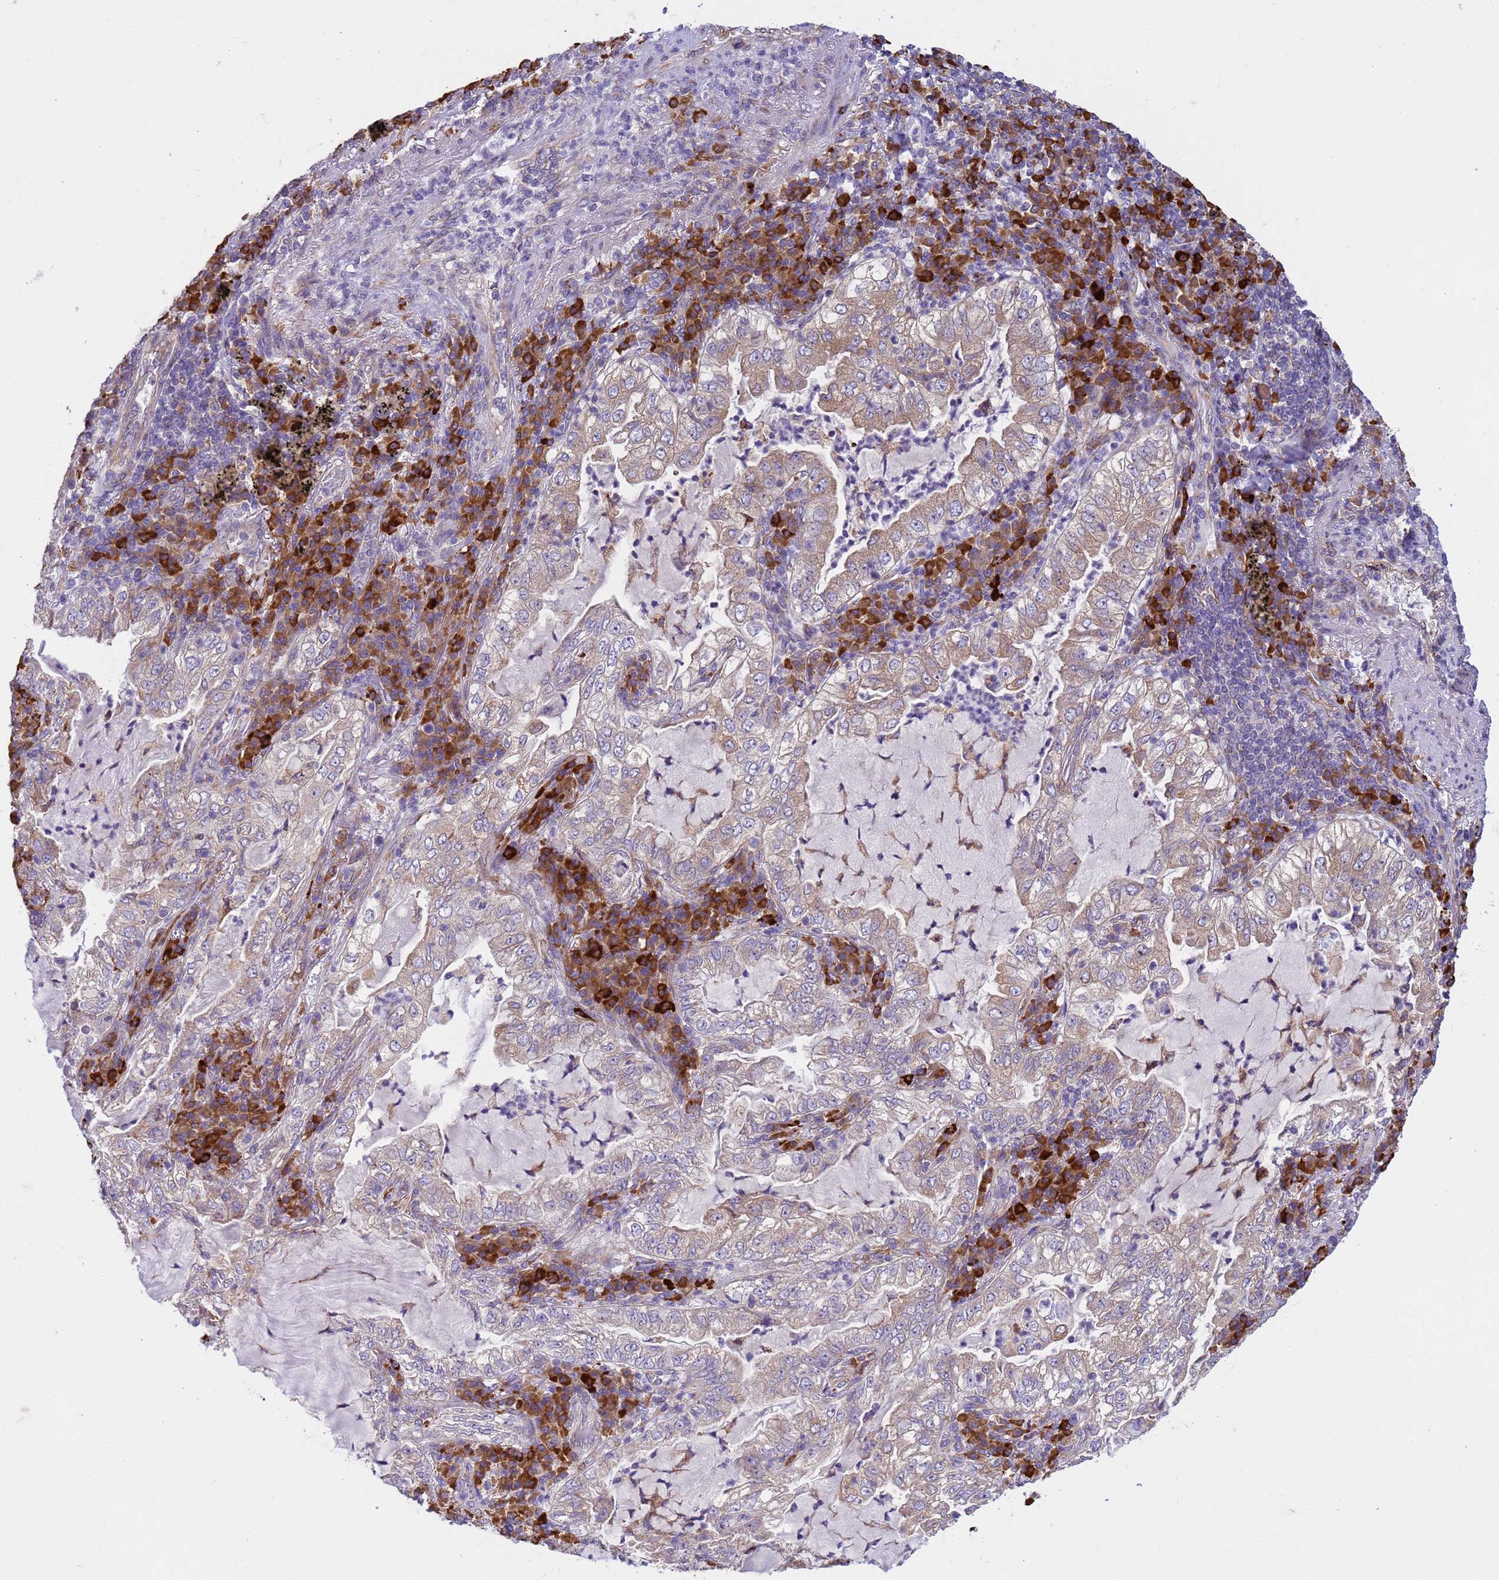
{"staining": {"intensity": "weak", "quantity": ">75%", "location": "cytoplasmic/membranous"}, "tissue": "lung cancer", "cell_type": "Tumor cells", "image_type": "cancer", "snomed": [{"axis": "morphology", "description": "Adenocarcinoma, NOS"}, {"axis": "topography", "description": "Lung"}], "caption": "This is a histology image of immunohistochemistry (IHC) staining of lung cancer (adenocarcinoma), which shows weak expression in the cytoplasmic/membranous of tumor cells.", "gene": "THAP5", "patient": {"sex": "female", "age": 73}}